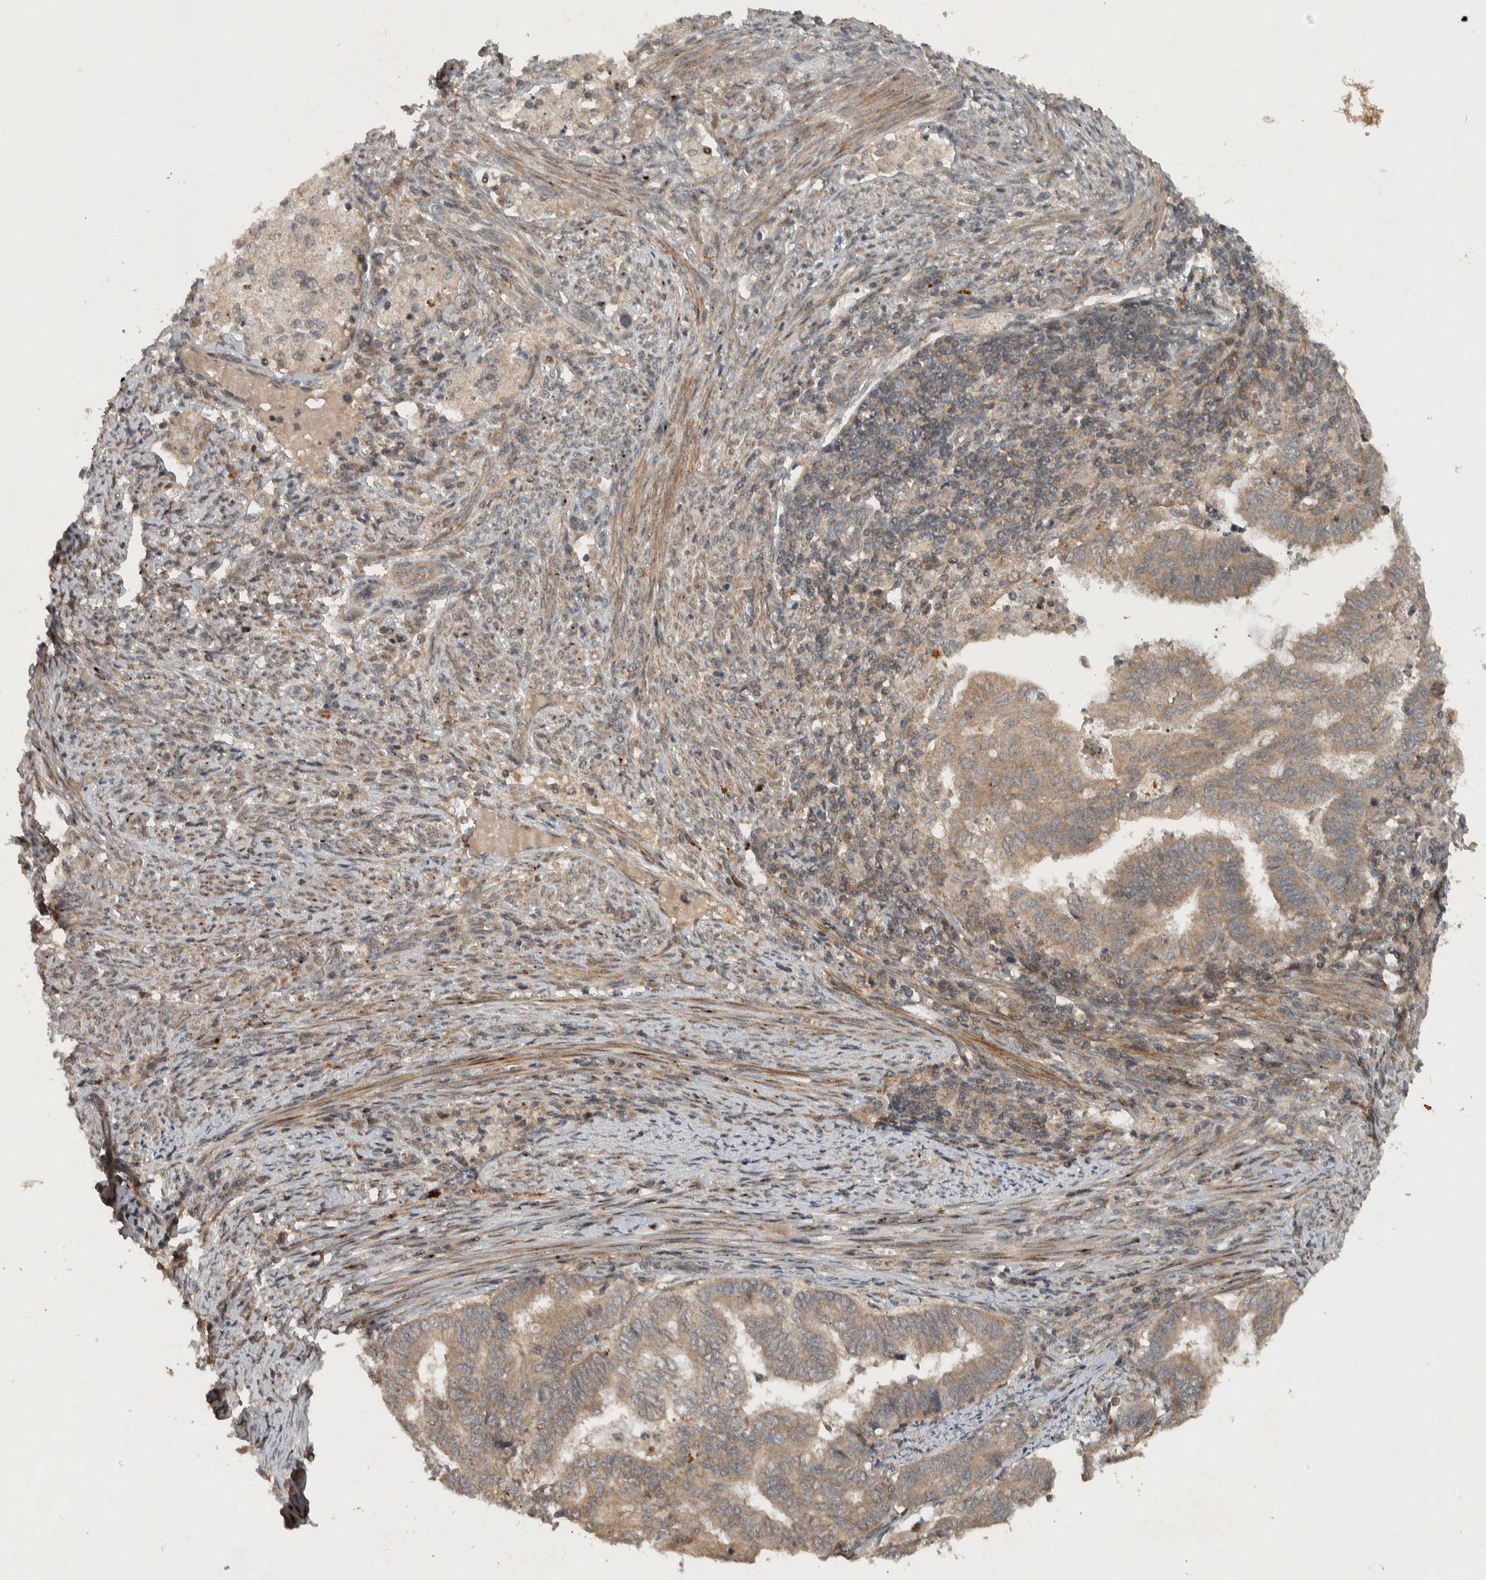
{"staining": {"intensity": "weak", "quantity": ">75%", "location": "cytoplasmic/membranous"}, "tissue": "endometrial cancer", "cell_type": "Tumor cells", "image_type": "cancer", "snomed": [{"axis": "morphology", "description": "Polyp, NOS"}, {"axis": "morphology", "description": "Adenocarcinoma, NOS"}, {"axis": "morphology", "description": "Adenoma, NOS"}, {"axis": "topography", "description": "Endometrium"}], "caption": "Tumor cells show low levels of weak cytoplasmic/membranous staining in approximately >75% of cells in human endometrial cancer.", "gene": "KIFAP3", "patient": {"sex": "female", "age": 79}}